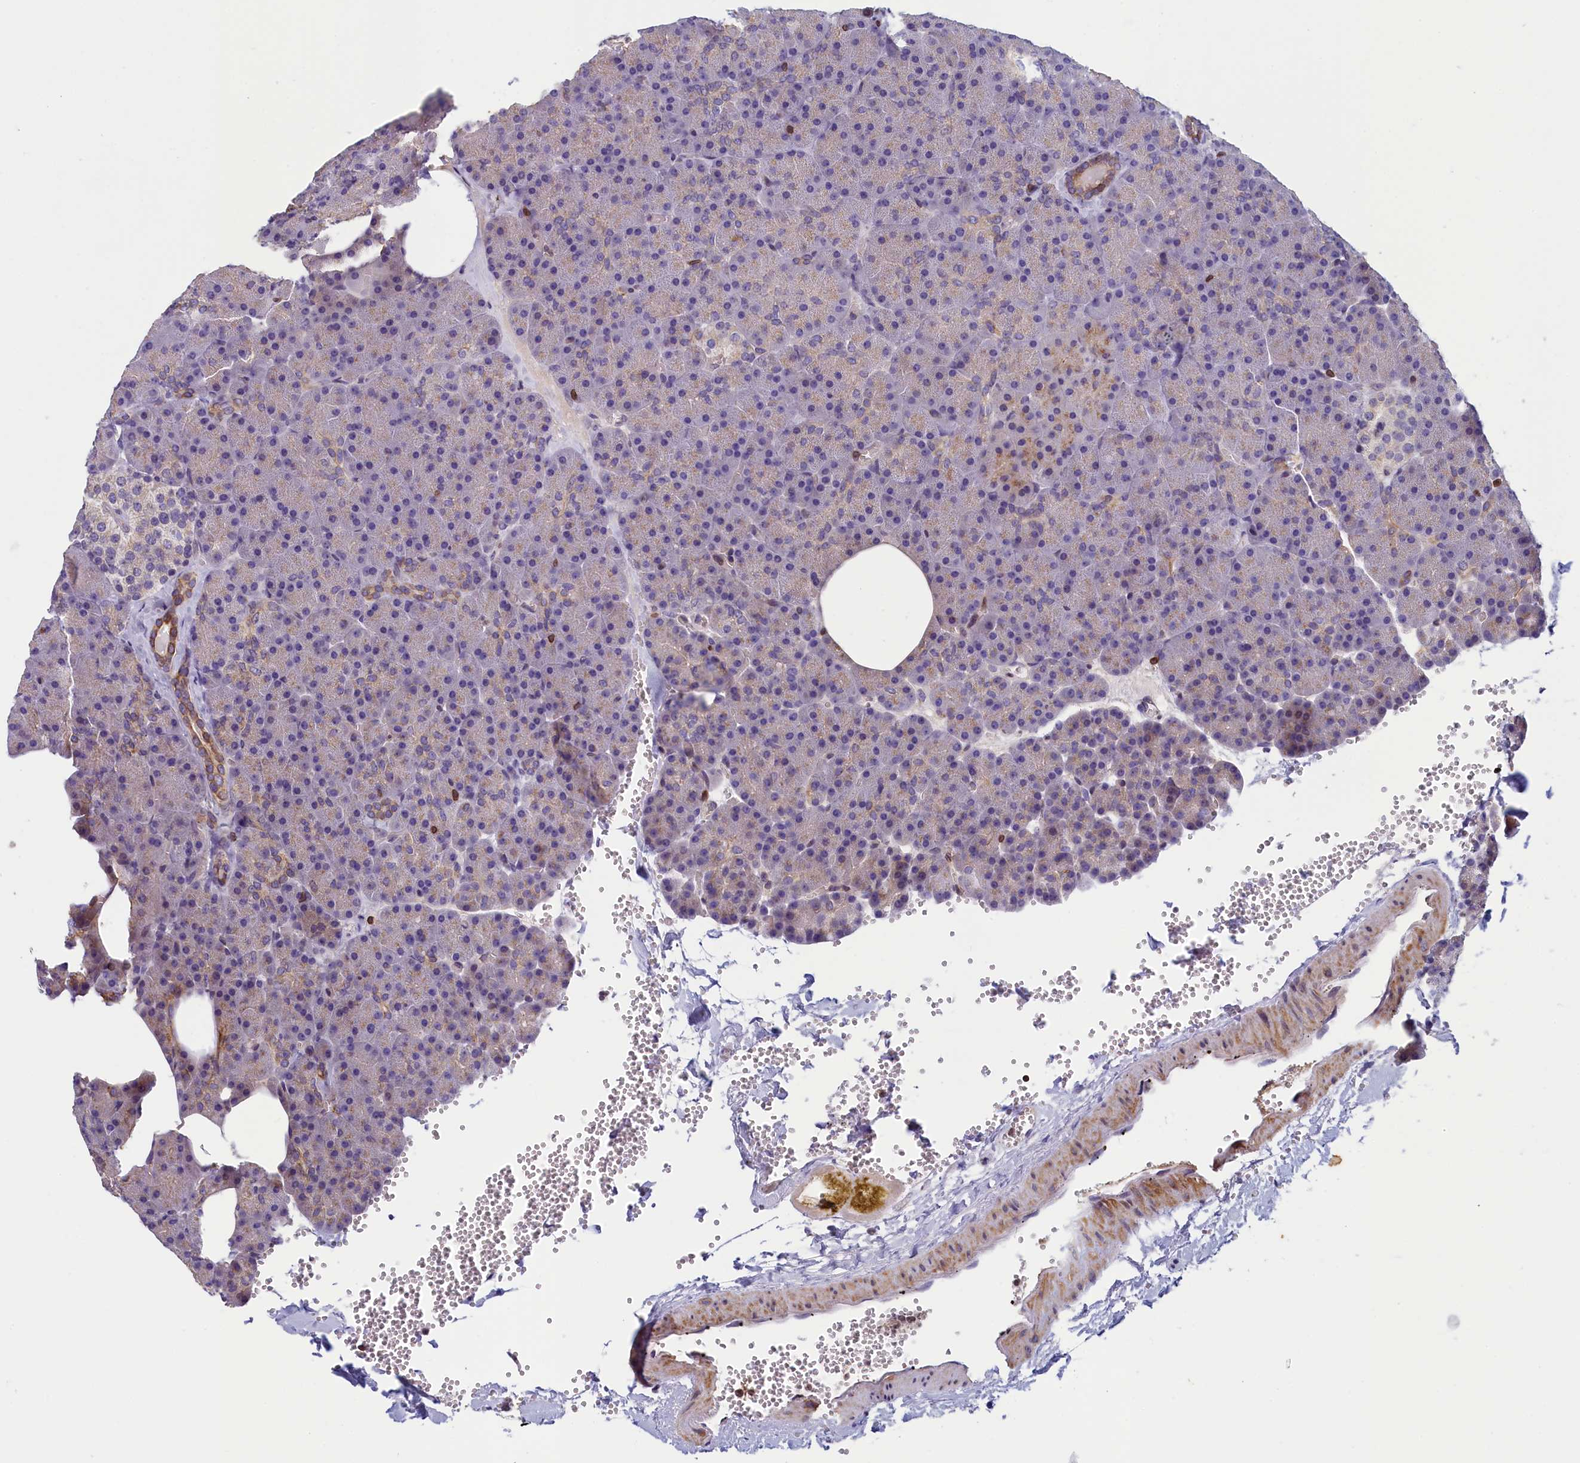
{"staining": {"intensity": "moderate", "quantity": "<25%", "location": "cytoplasmic/membranous"}, "tissue": "pancreas", "cell_type": "Exocrine glandular cells", "image_type": "normal", "snomed": [{"axis": "morphology", "description": "Normal tissue, NOS"}, {"axis": "morphology", "description": "Carcinoid, malignant, NOS"}, {"axis": "topography", "description": "Pancreas"}], "caption": "Unremarkable pancreas reveals moderate cytoplasmic/membranous staining in approximately <25% of exocrine glandular cells.", "gene": "TRAF3IP3", "patient": {"sex": "female", "age": 35}}